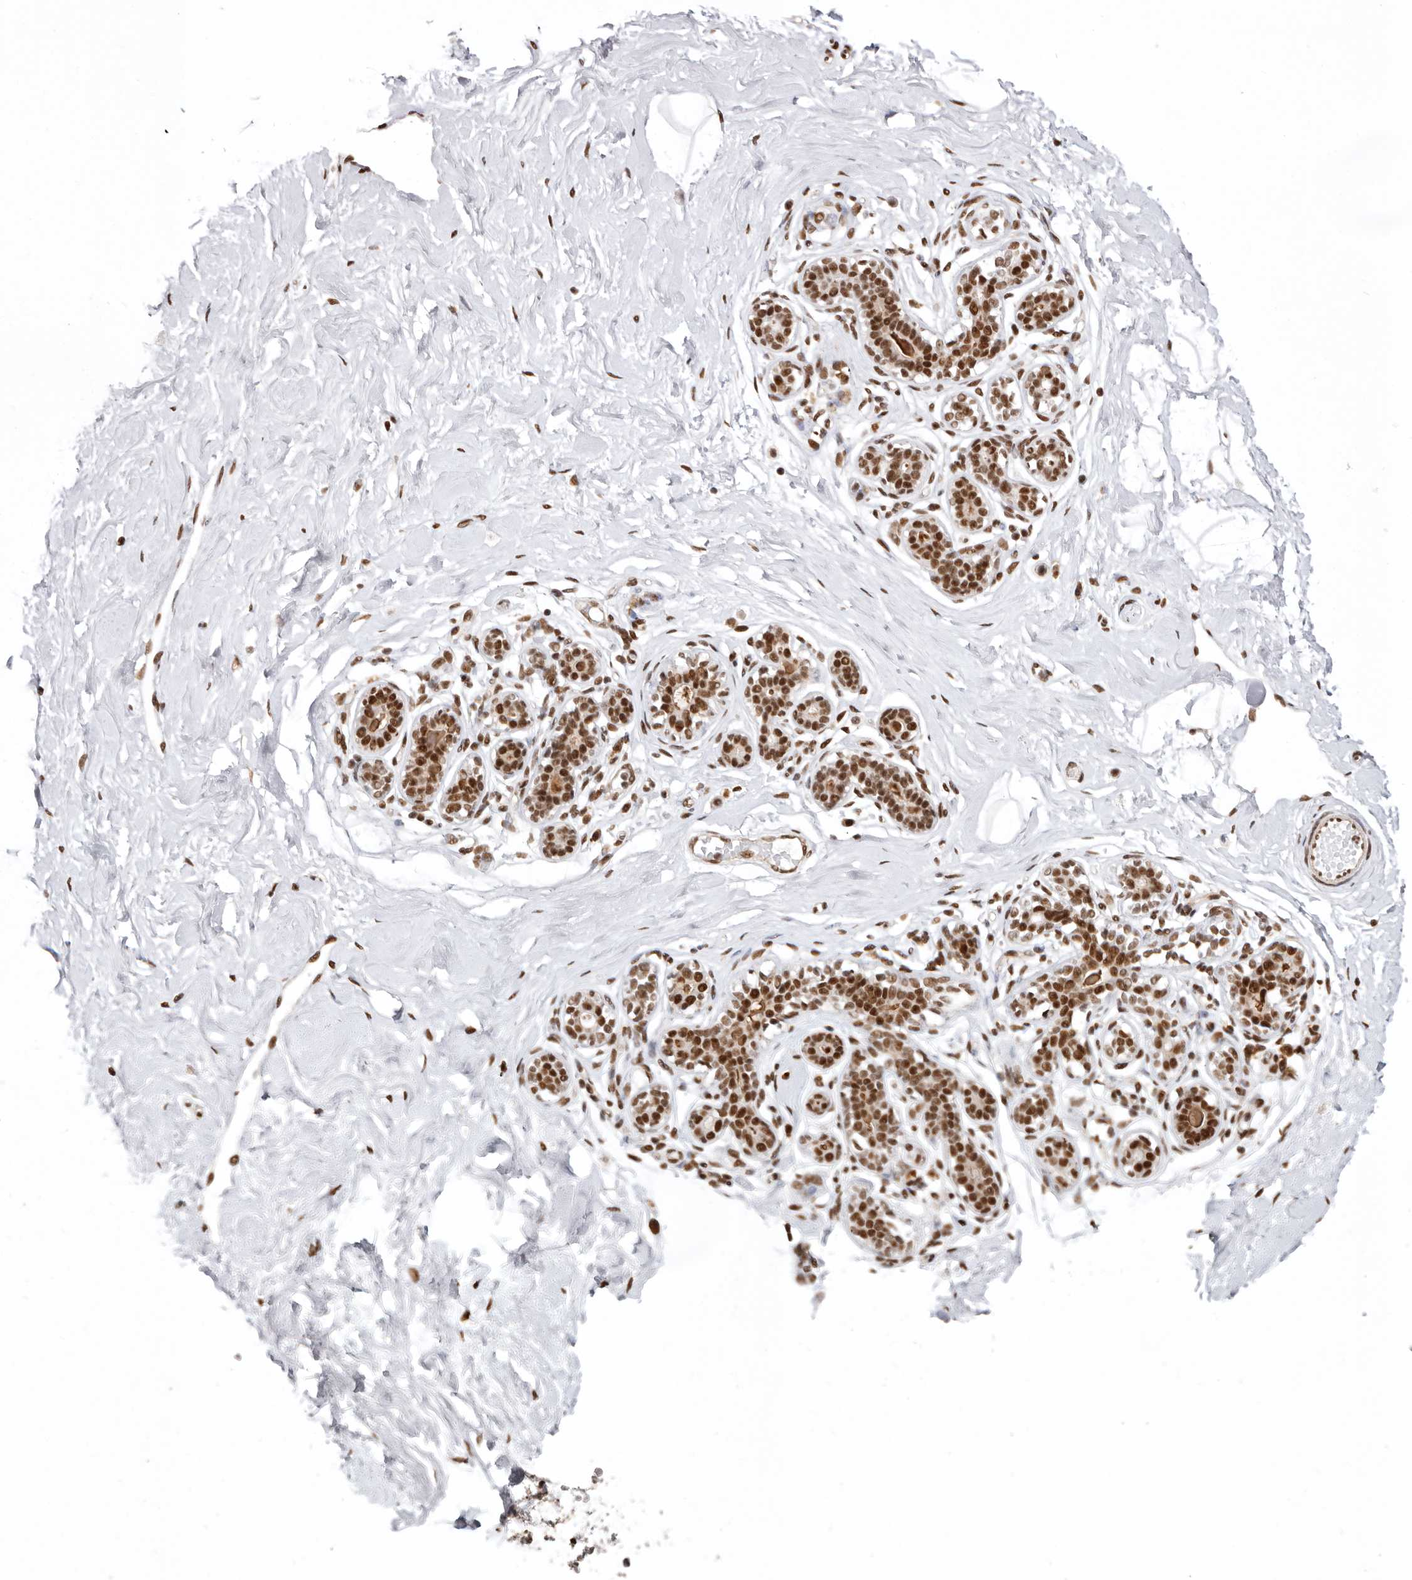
{"staining": {"intensity": "strong", "quantity": ">75%", "location": "nuclear"}, "tissue": "breast", "cell_type": "Adipocytes", "image_type": "normal", "snomed": [{"axis": "morphology", "description": "Normal tissue, NOS"}, {"axis": "morphology", "description": "Adenoma, NOS"}, {"axis": "topography", "description": "Breast"}], "caption": "Benign breast demonstrates strong nuclear expression in approximately >75% of adipocytes.", "gene": "CHTOP", "patient": {"sex": "female", "age": 23}}